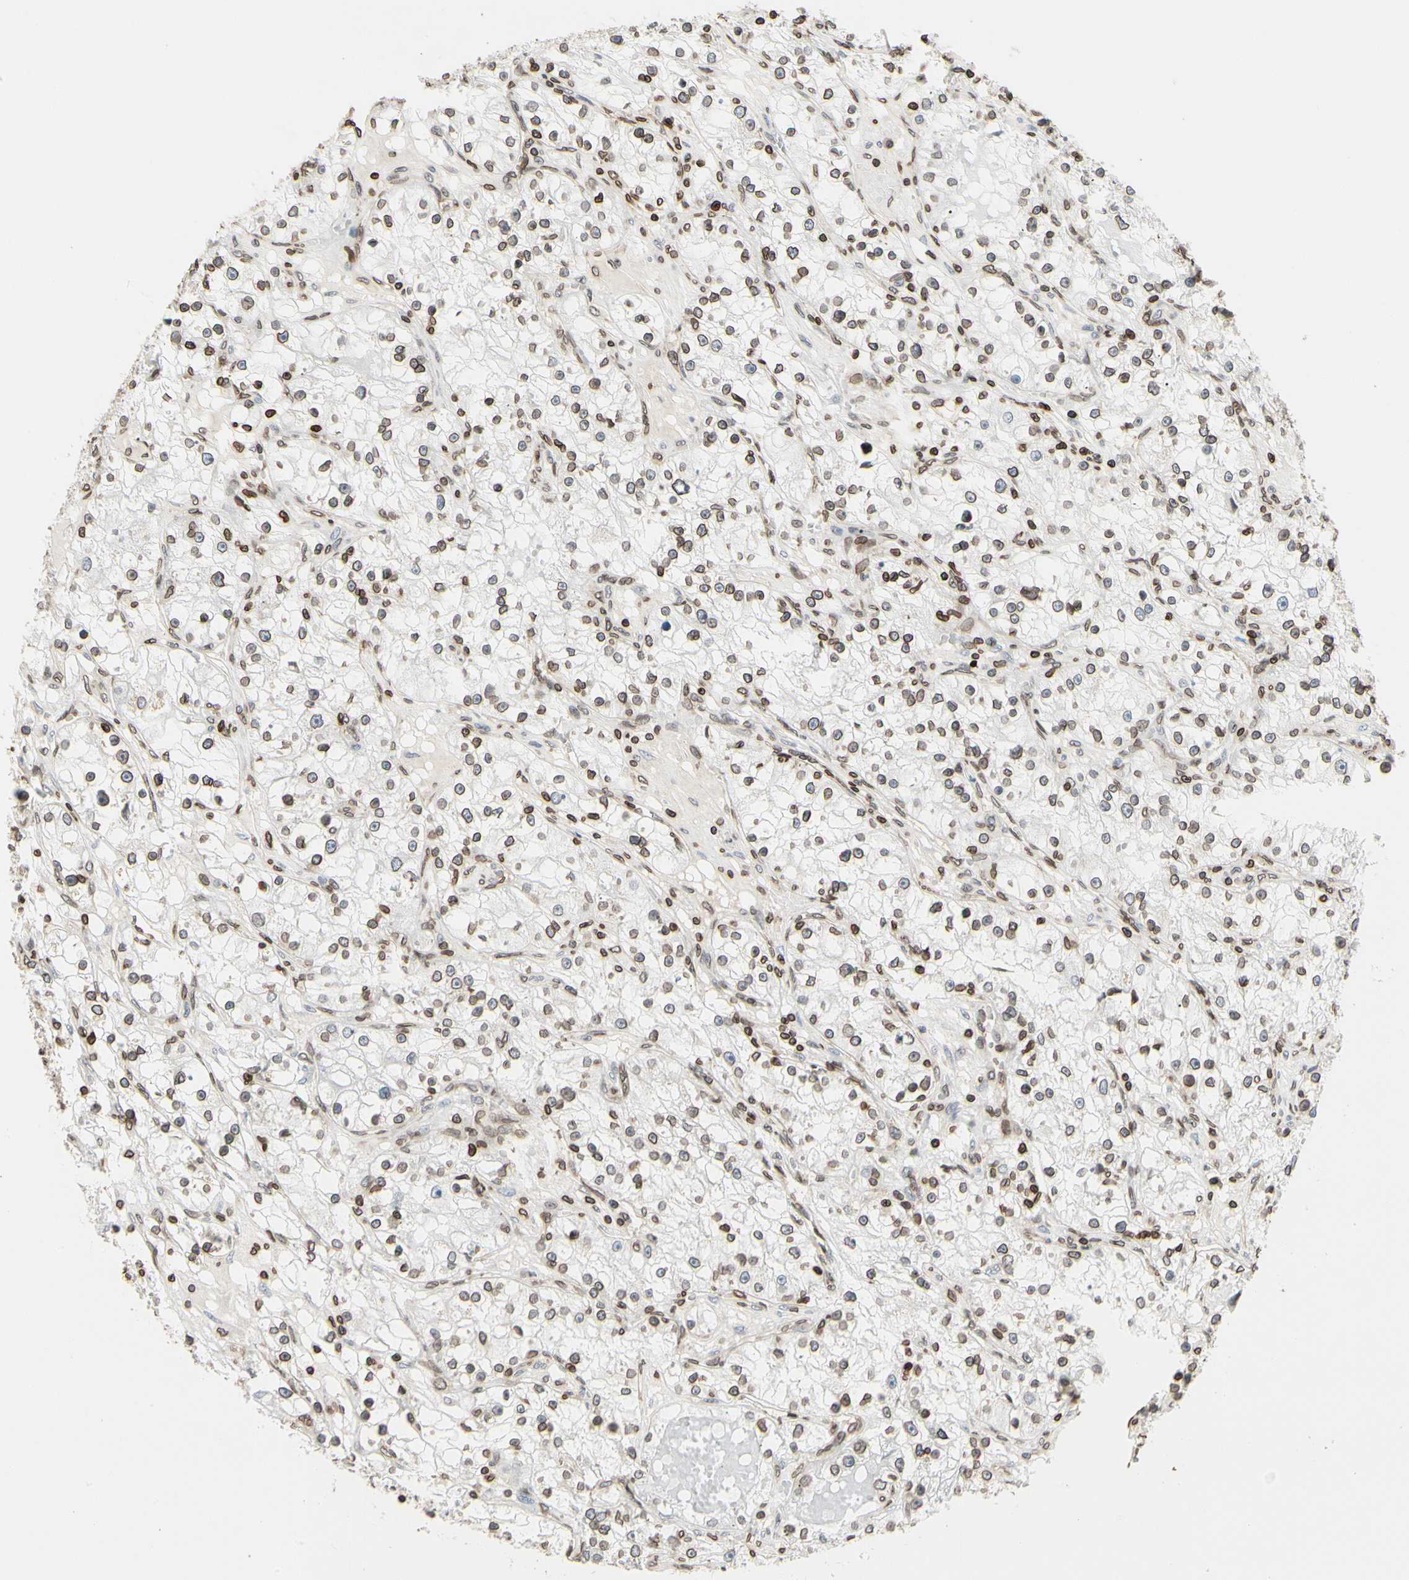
{"staining": {"intensity": "moderate", "quantity": "25%-75%", "location": "cytoplasmic/membranous,nuclear"}, "tissue": "renal cancer", "cell_type": "Tumor cells", "image_type": "cancer", "snomed": [{"axis": "morphology", "description": "Adenocarcinoma, NOS"}, {"axis": "topography", "description": "Kidney"}], "caption": "Adenocarcinoma (renal) tissue shows moderate cytoplasmic/membranous and nuclear staining in about 25%-75% of tumor cells, visualized by immunohistochemistry.", "gene": "TMPO", "patient": {"sex": "male", "age": 56}}